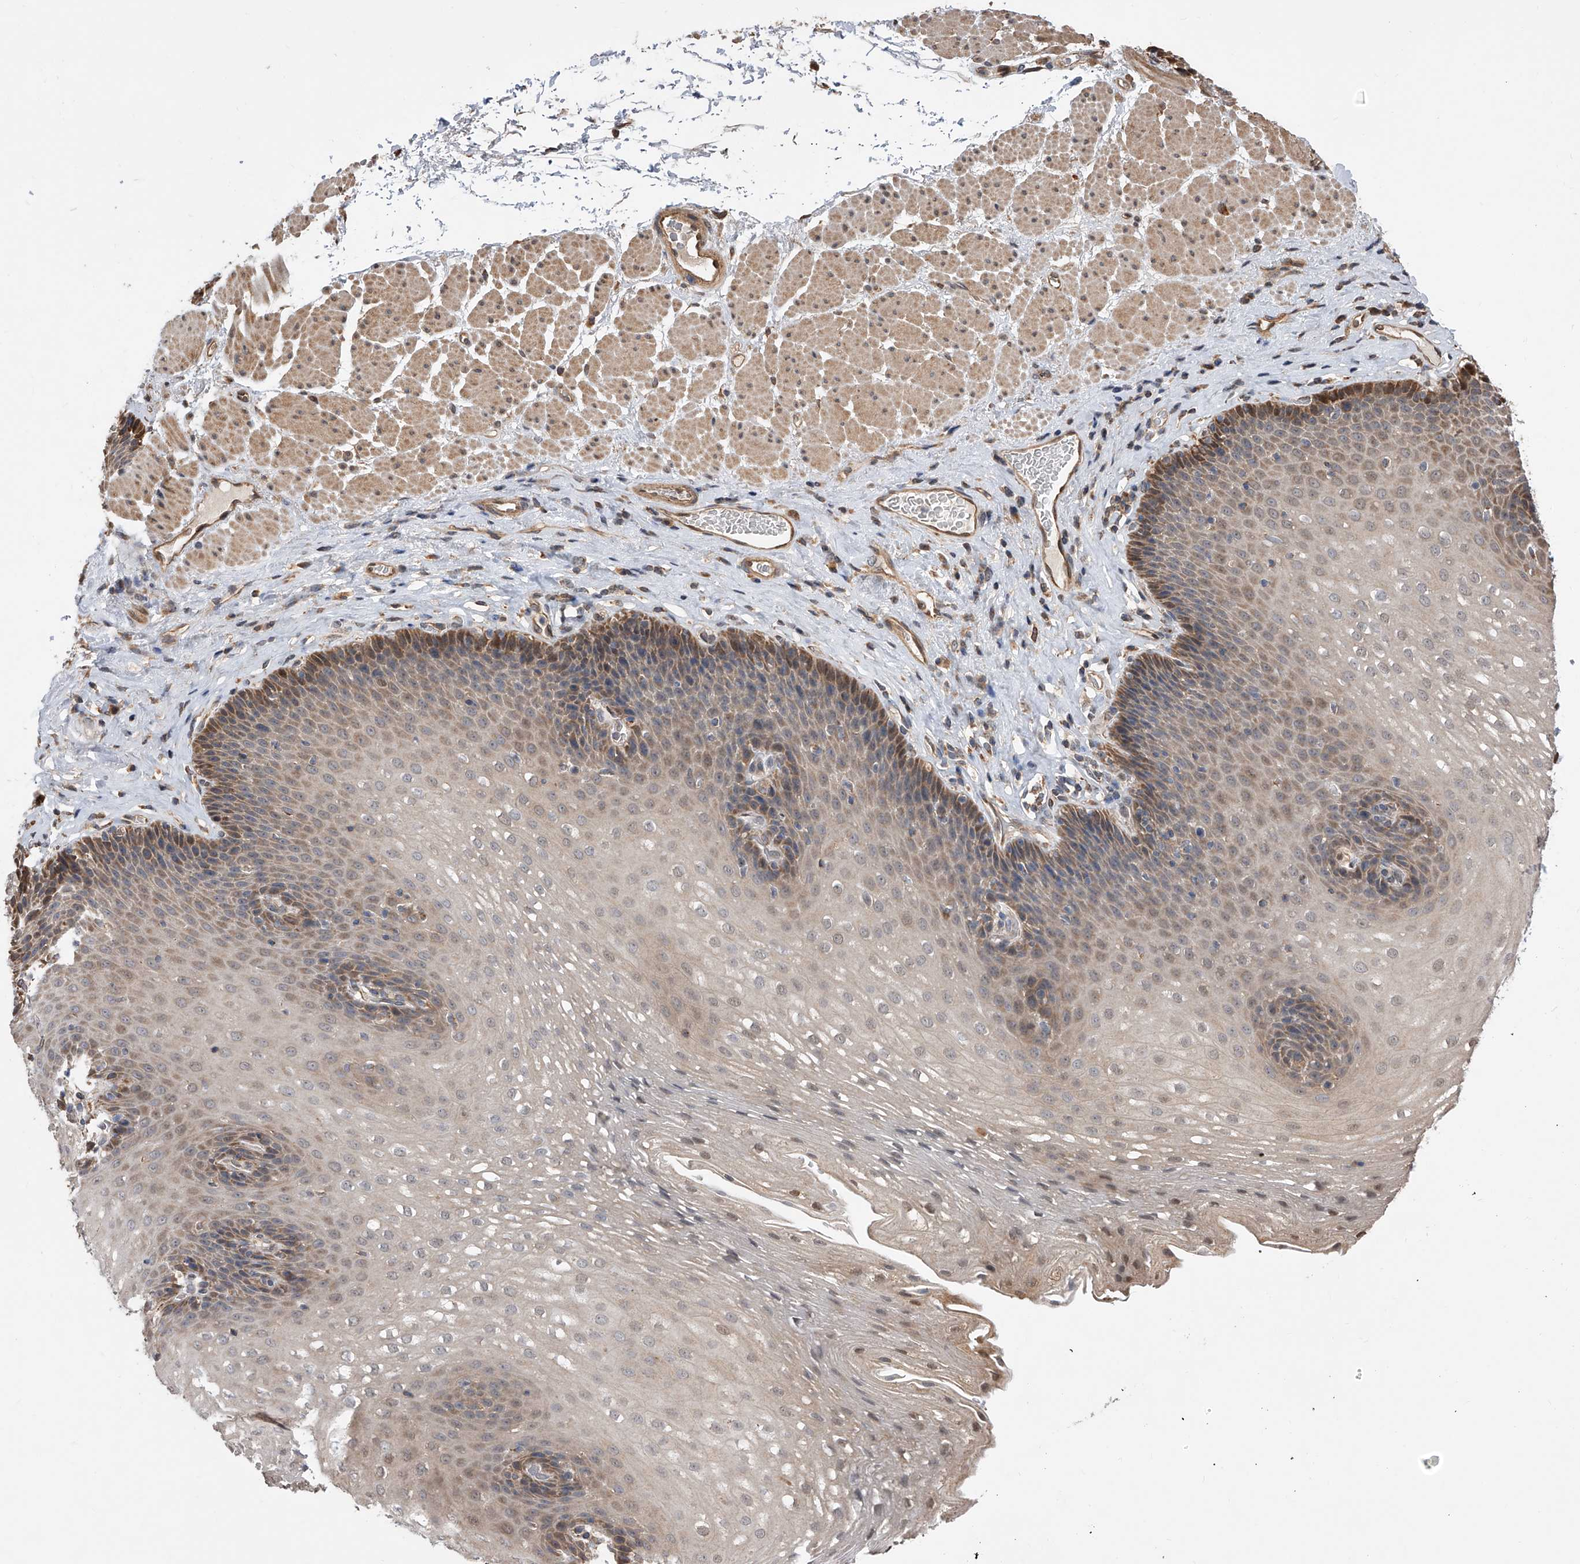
{"staining": {"intensity": "moderate", "quantity": "25%-75%", "location": "cytoplasmic/membranous,nuclear"}, "tissue": "esophagus", "cell_type": "Squamous epithelial cells", "image_type": "normal", "snomed": [{"axis": "morphology", "description": "Normal tissue, NOS"}, {"axis": "topography", "description": "Esophagus"}], "caption": "Normal esophagus was stained to show a protein in brown. There is medium levels of moderate cytoplasmic/membranous,nuclear positivity in approximately 25%-75% of squamous epithelial cells.", "gene": "GMDS", "patient": {"sex": "female", "age": 66}}